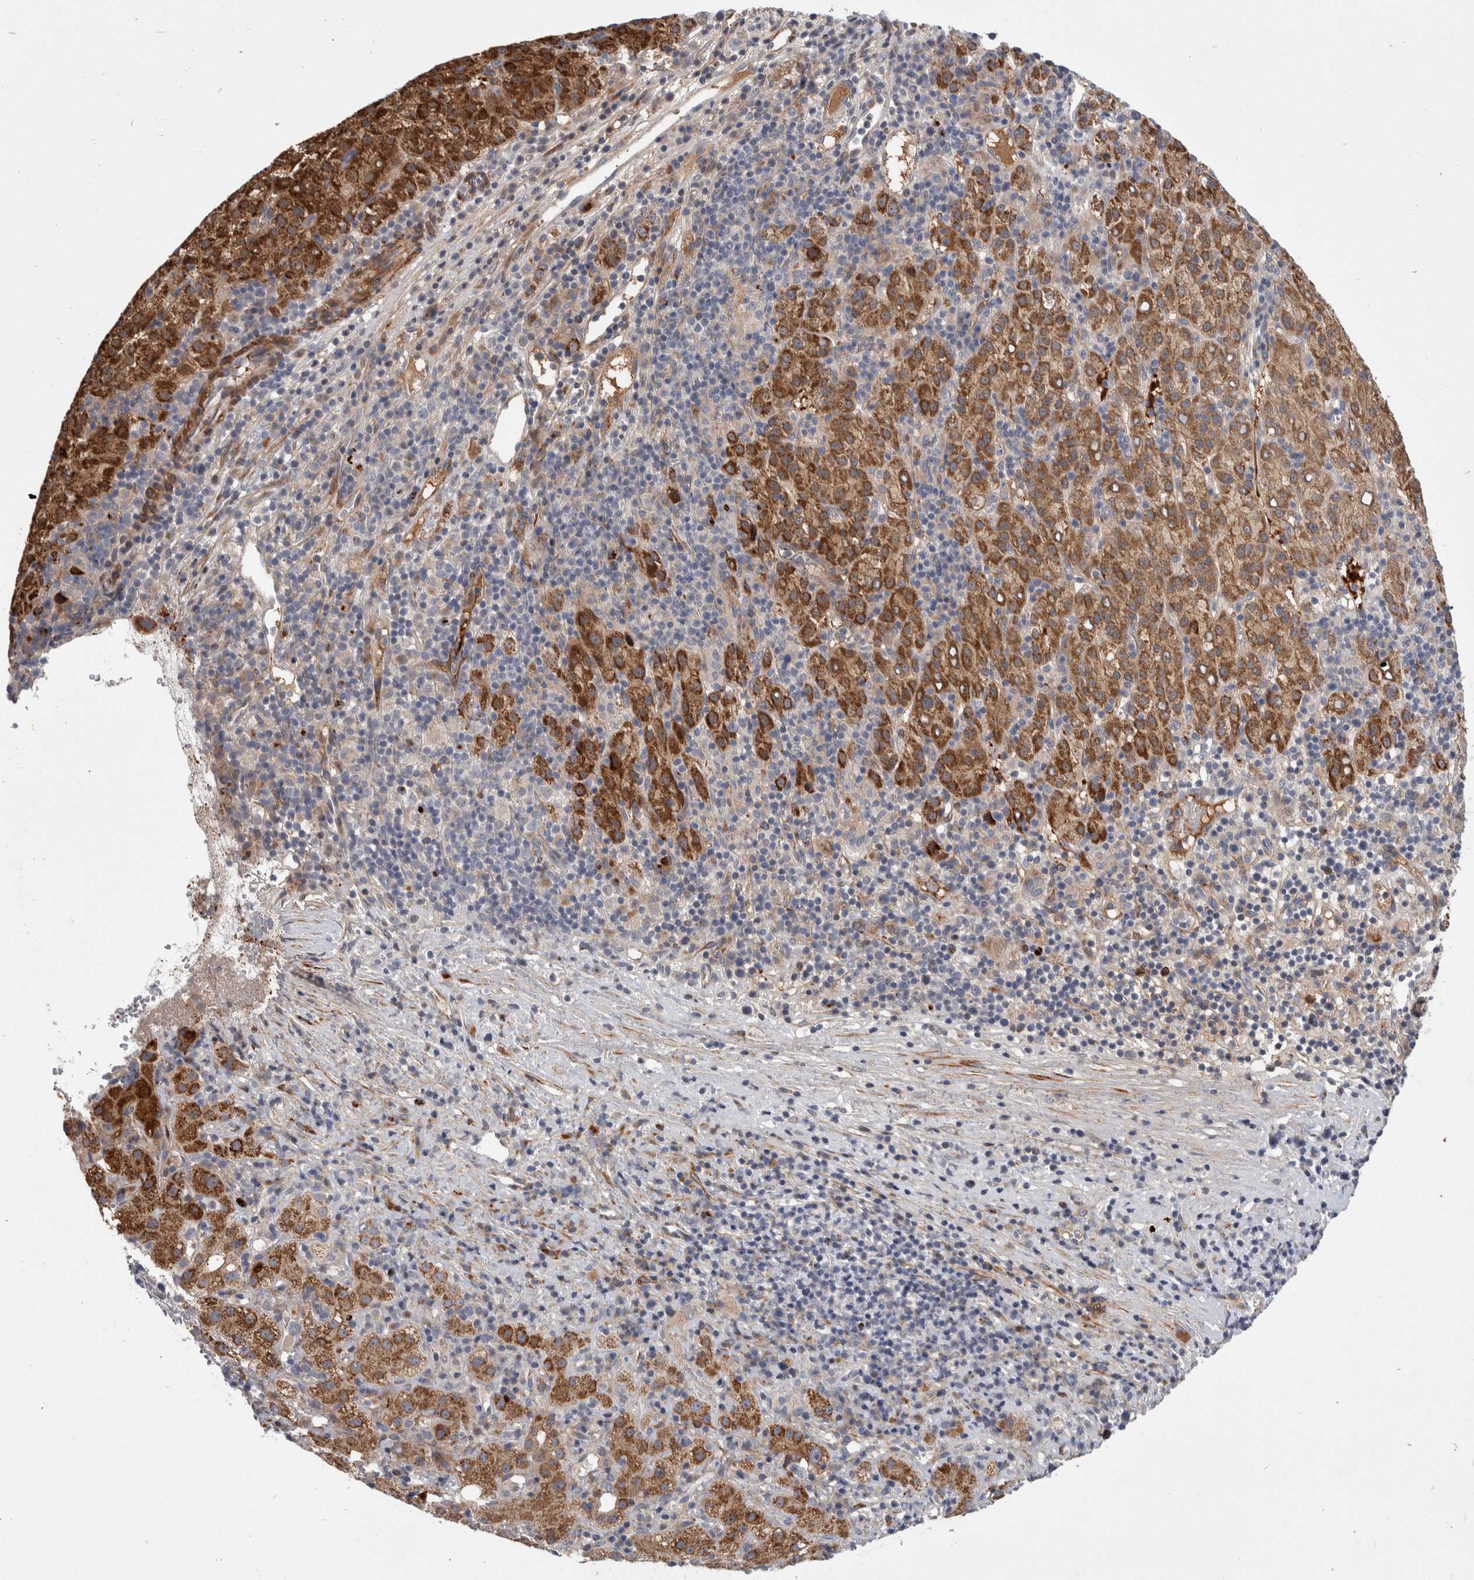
{"staining": {"intensity": "moderate", "quantity": ">75%", "location": "cytoplasmic/membranous"}, "tissue": "liver cancer", "cell_type": "Tumor cells", "image_type": "cancer", "snomed": [{"axis": "morphology", "description": "Carcinoma, Hepatocellular, NOS"}, {"axis": "topography", "description": "Liver"}], "caption": "Tumor cells reveal moderate cytoplasmic/membranous expression in about >75% of cells in liver cancer (hepatocellular carcinoma).", "gene": "PSMG3", "patient": {"sex": "female", "age": 58}}